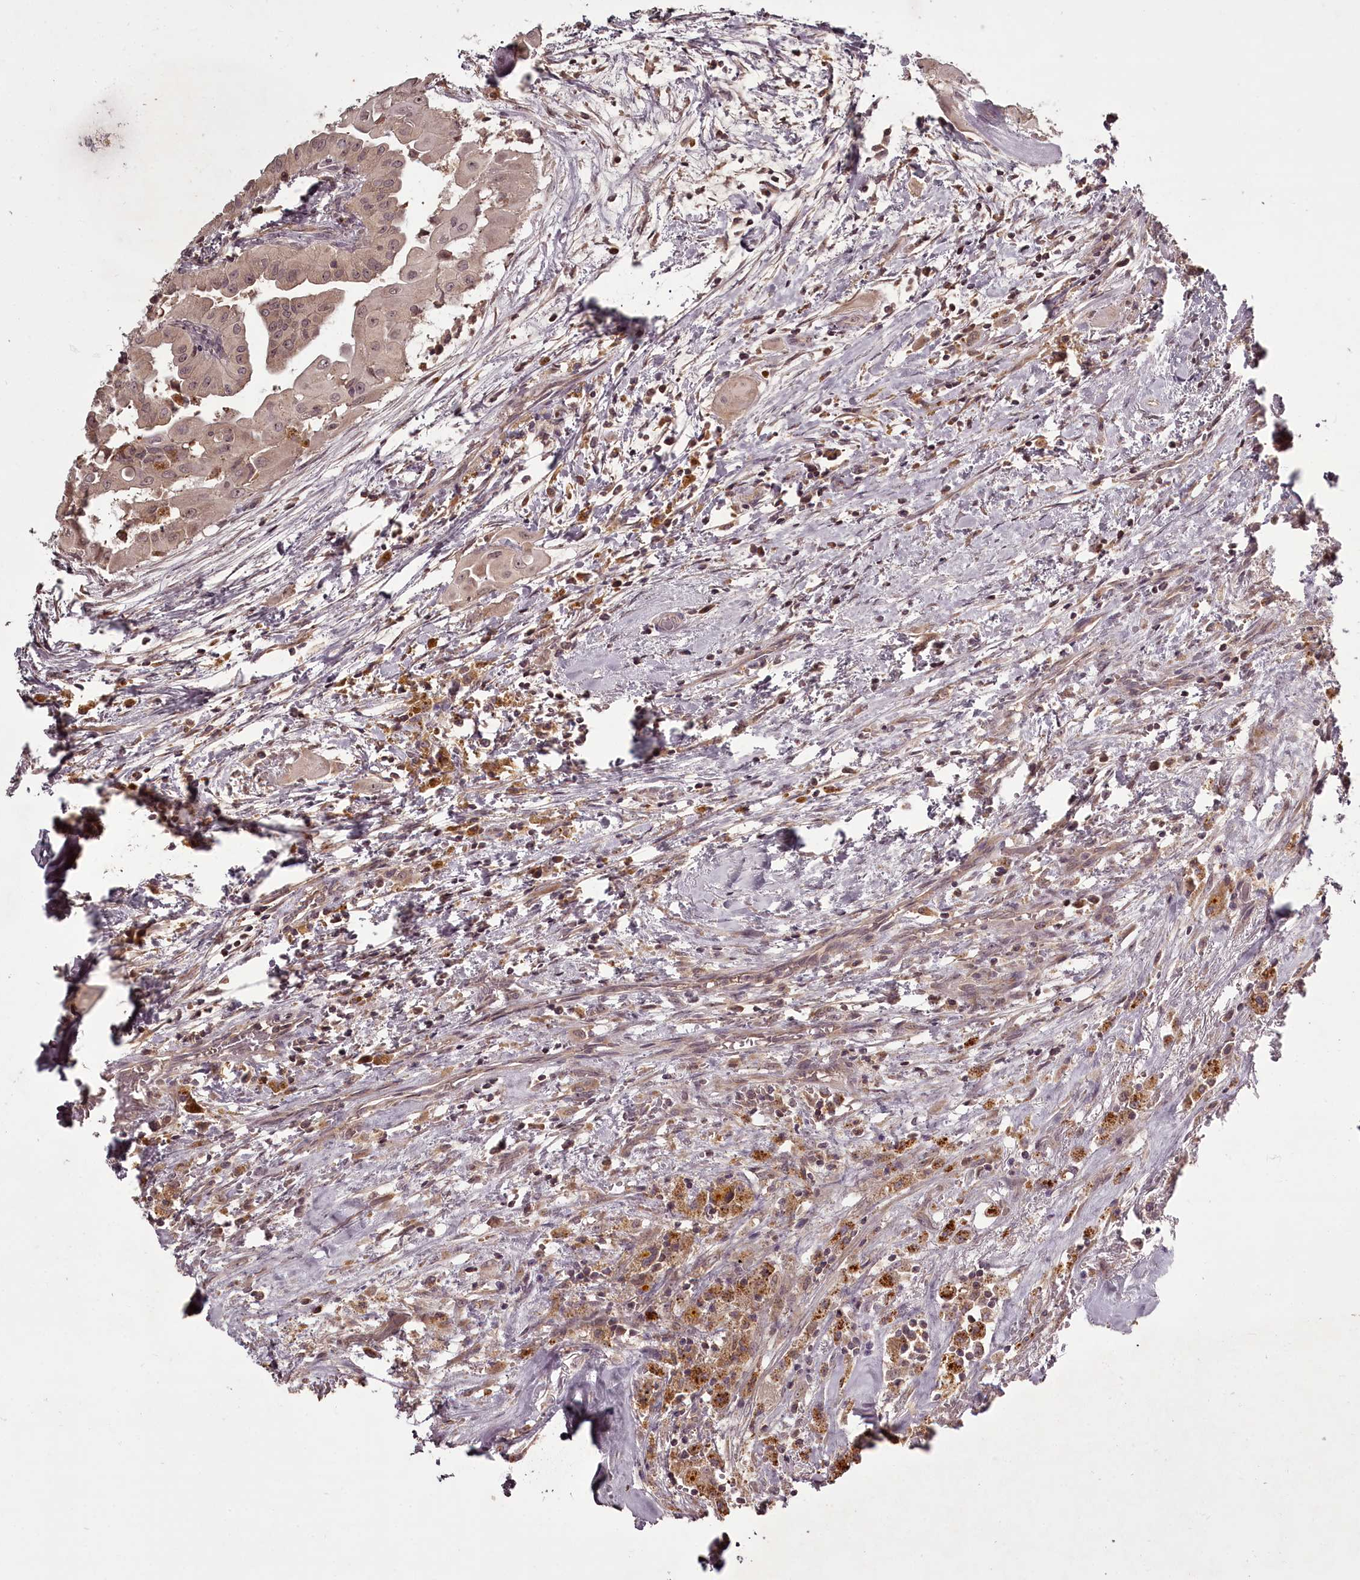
{"staining": {"intensity": "weak", "quantity": ">75%", "location": "nuclear"}, "tissue": "thyroid cancer", "cell_type": "Tumor cells", "image_type": "cancer", "snomed": [{"axis": "morphology", "description": "Papillary adenocarcinoma, NOS"}, {"axis": "topography", "description": "Thyroid gland"}], "caption": "Papillary adenocarcinoma (thyroid) tissue demonstrates weak nuclear expression in approximately >75% of tumor cells, visualized by immunohistochemistry.", "gene": "PCBP2", "patient": {"sex": "female", "age": 59}}